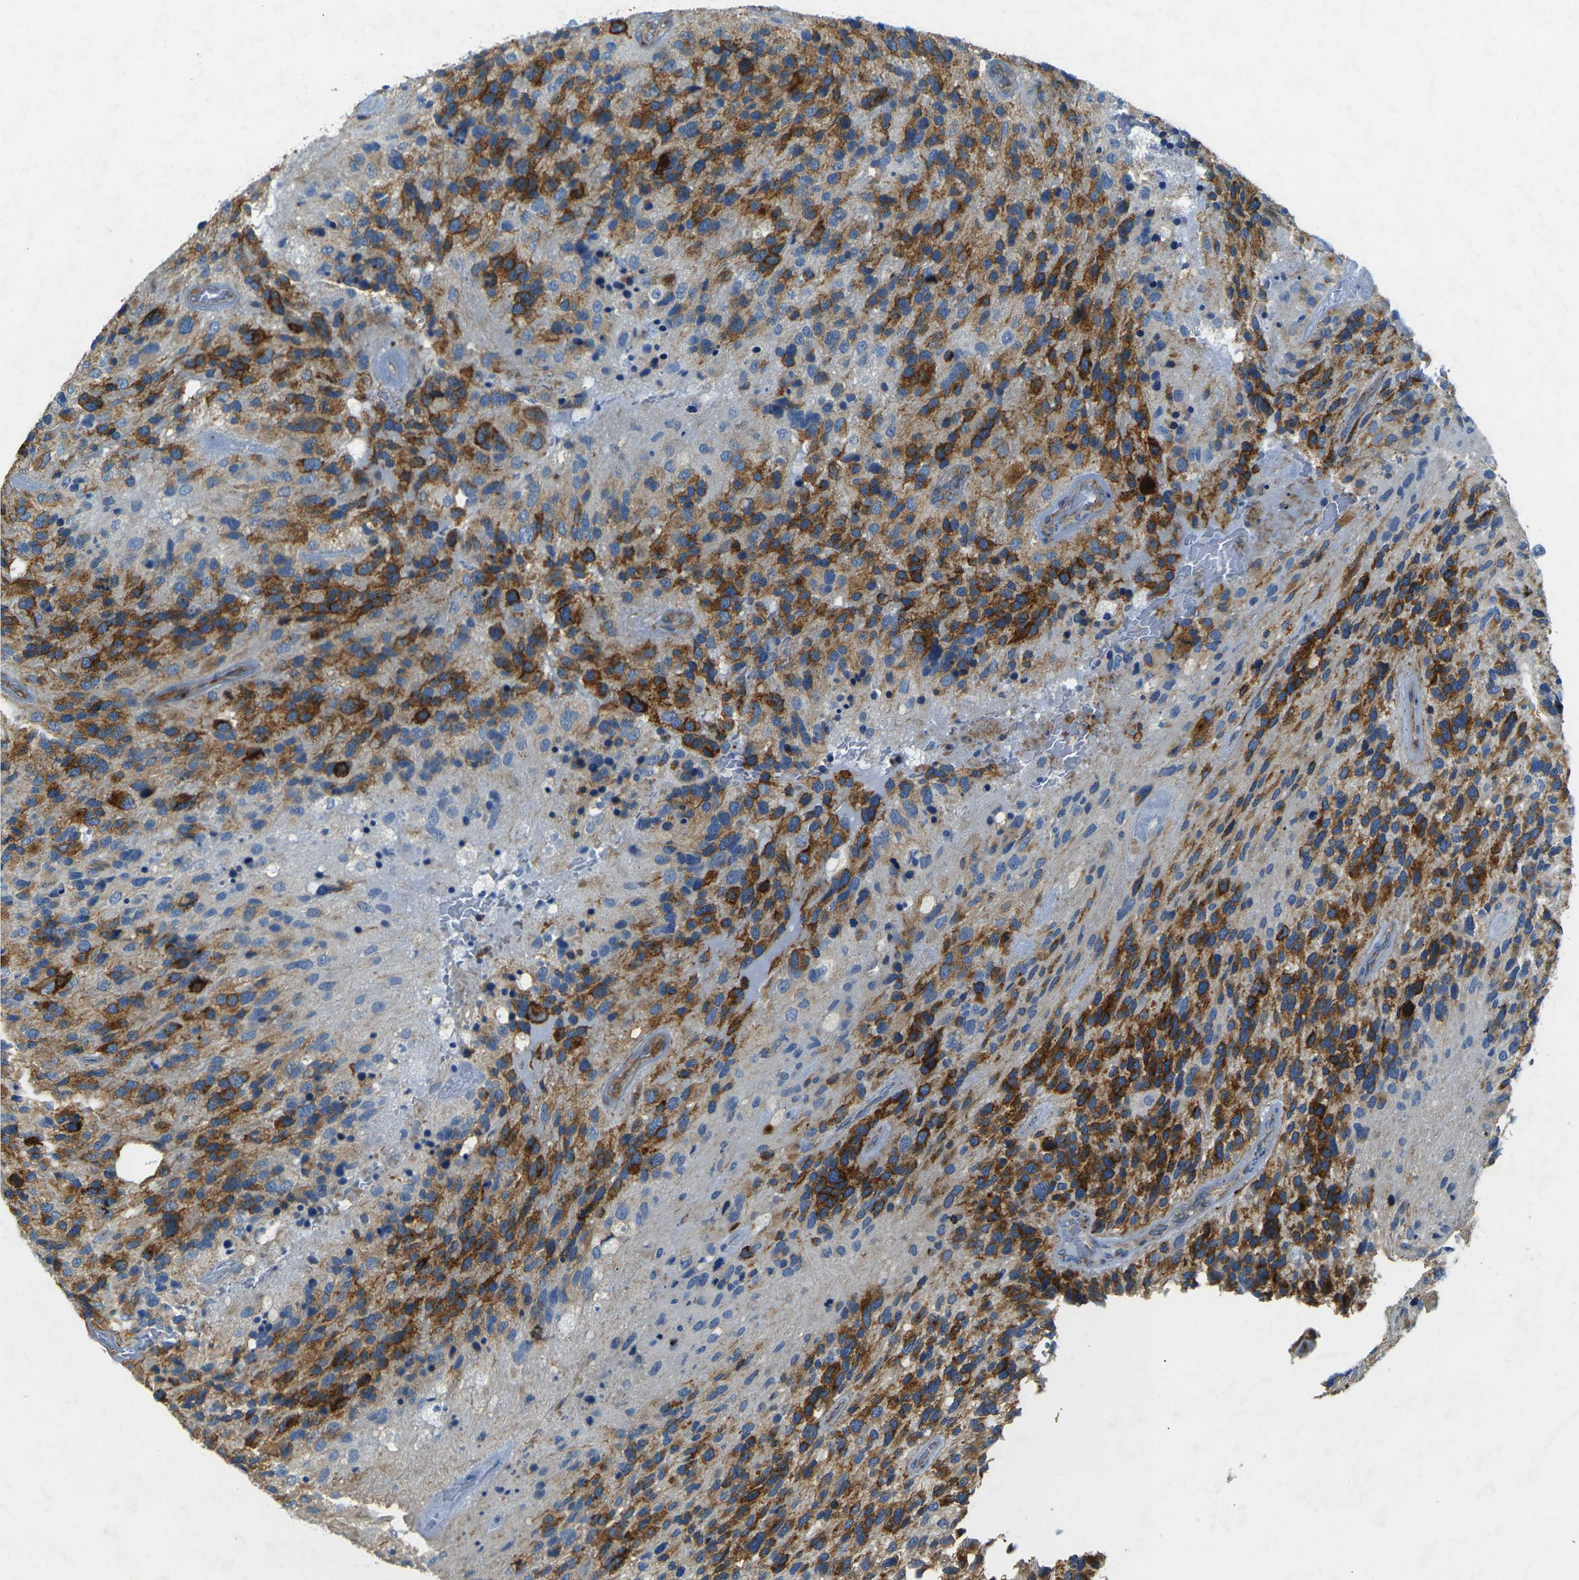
{"staining": {"intensity": "strong", "quantity": ">75%", "location": "cytoplasmic/membranous"}, "tissue": "glioma", "cell_type": "Tumor cells", "image_type": "cancer", "snomed": [{"axis": "morphology", "description": "Glioma, malignant, High grade"}, {"axis": "topography", "description": "Brain"}], "caption": "Protein expression analysis of human glioma reveals strong cytoplasmic/membranous expression in approximately >75% of tumor cells. (Stains: DAB (3,3'-diaminobenzidine) in brown, nuclei in blue, Microscopy: brightfield microscopy at high magnification).", "gene": "SORT1", "patient": {"sex": "female", "age": 58}}